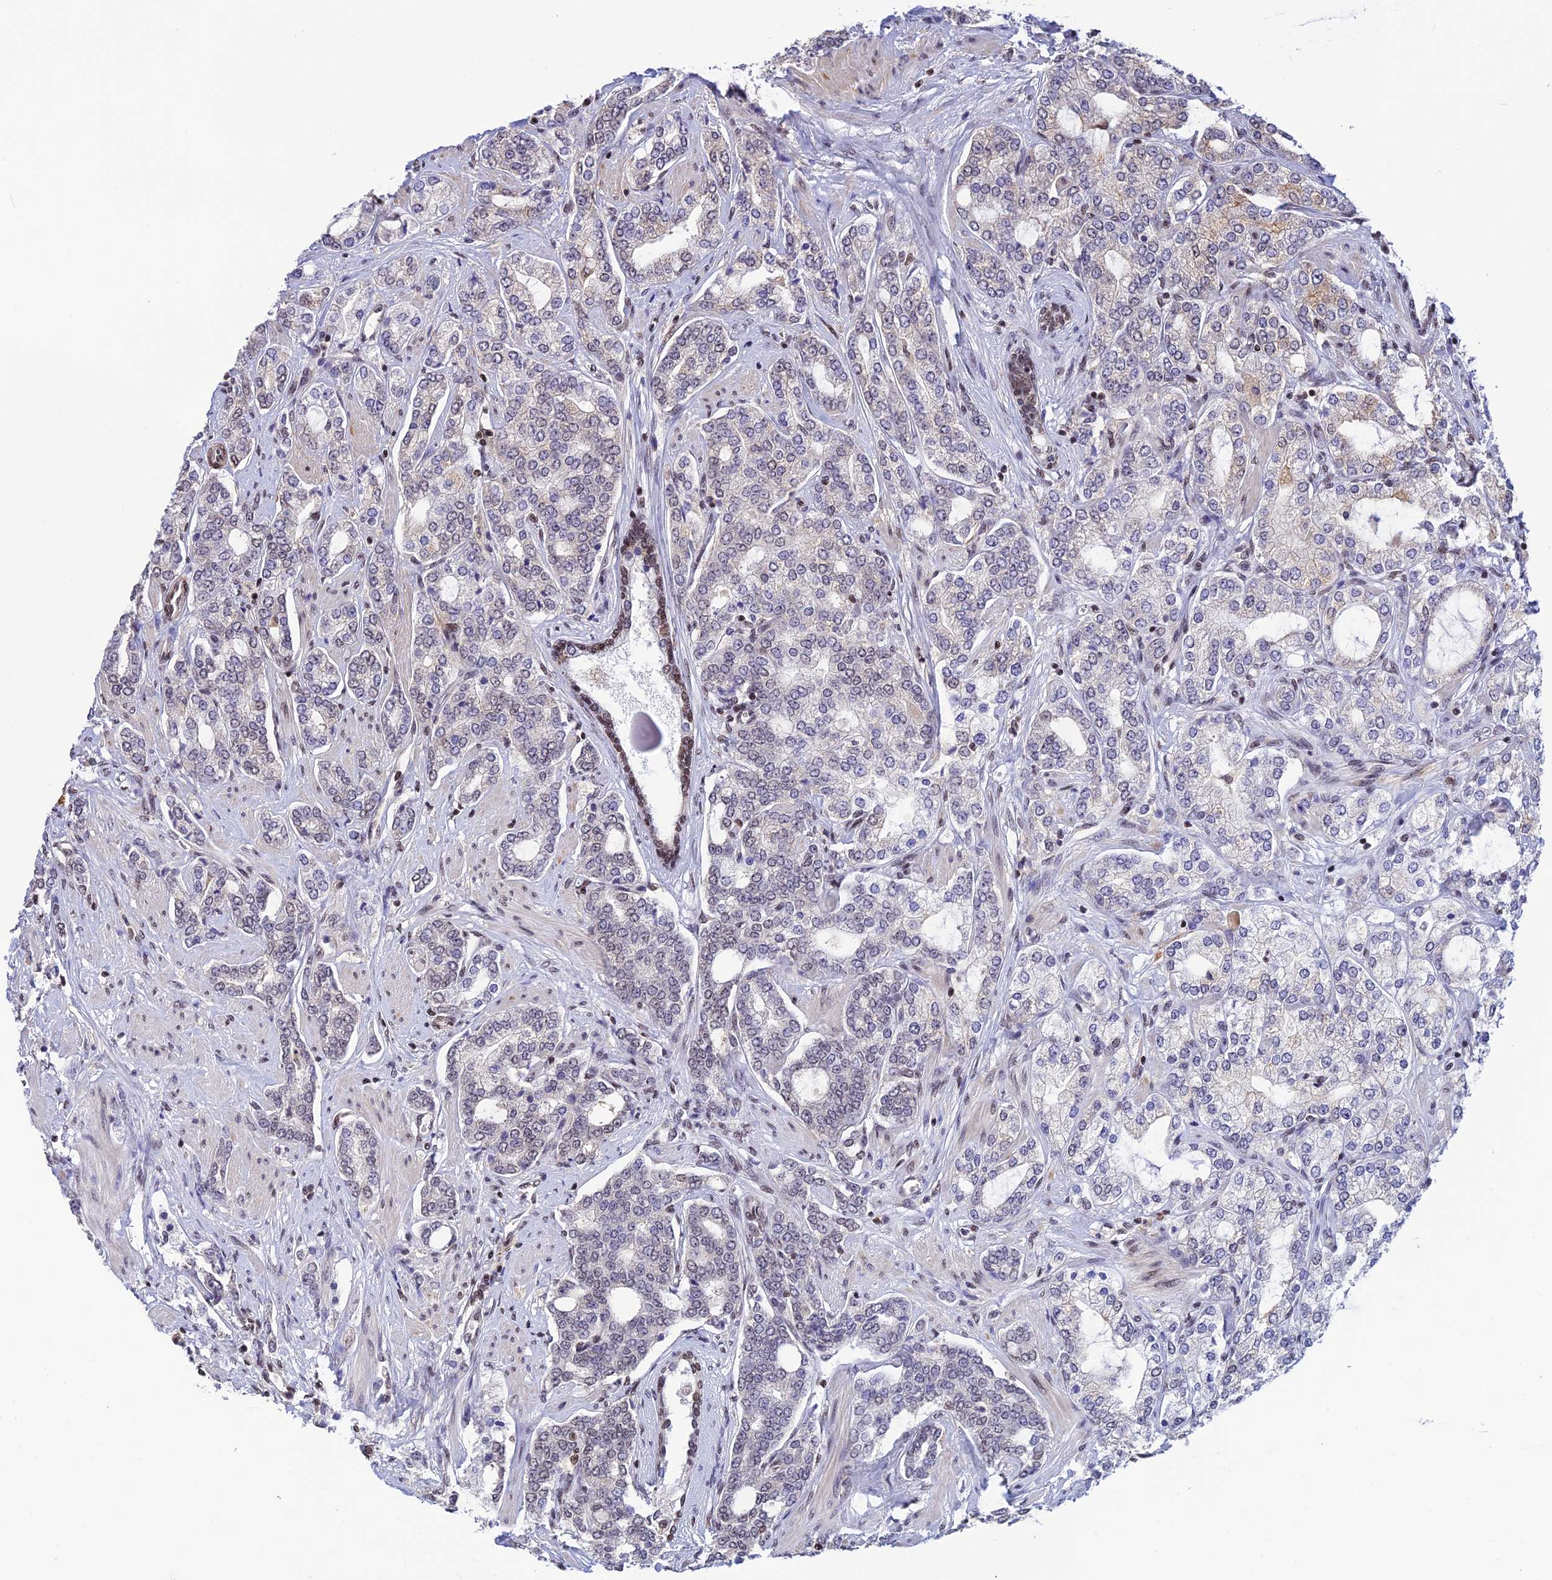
{"staining": {"intensity": "moderate", "quantity": "<25%", "location": "cytoplasmic/membranous"}, "tissue": "prostate cancer", "cell_type": "Tumor cells", "image_type": "cancer", "snomed": [{"axis": "morphology", "description": "Adenocarcinoma, High grade"}, {"axis": "topography", "description": "Prostate"}], "caption": "A brown stain highlights moderate cytoplasmic/membranous positivity of a protein in prostate cancer tumor cells.", "gene": "THAP11", "patient": {"sex": "male", "age": 64}}